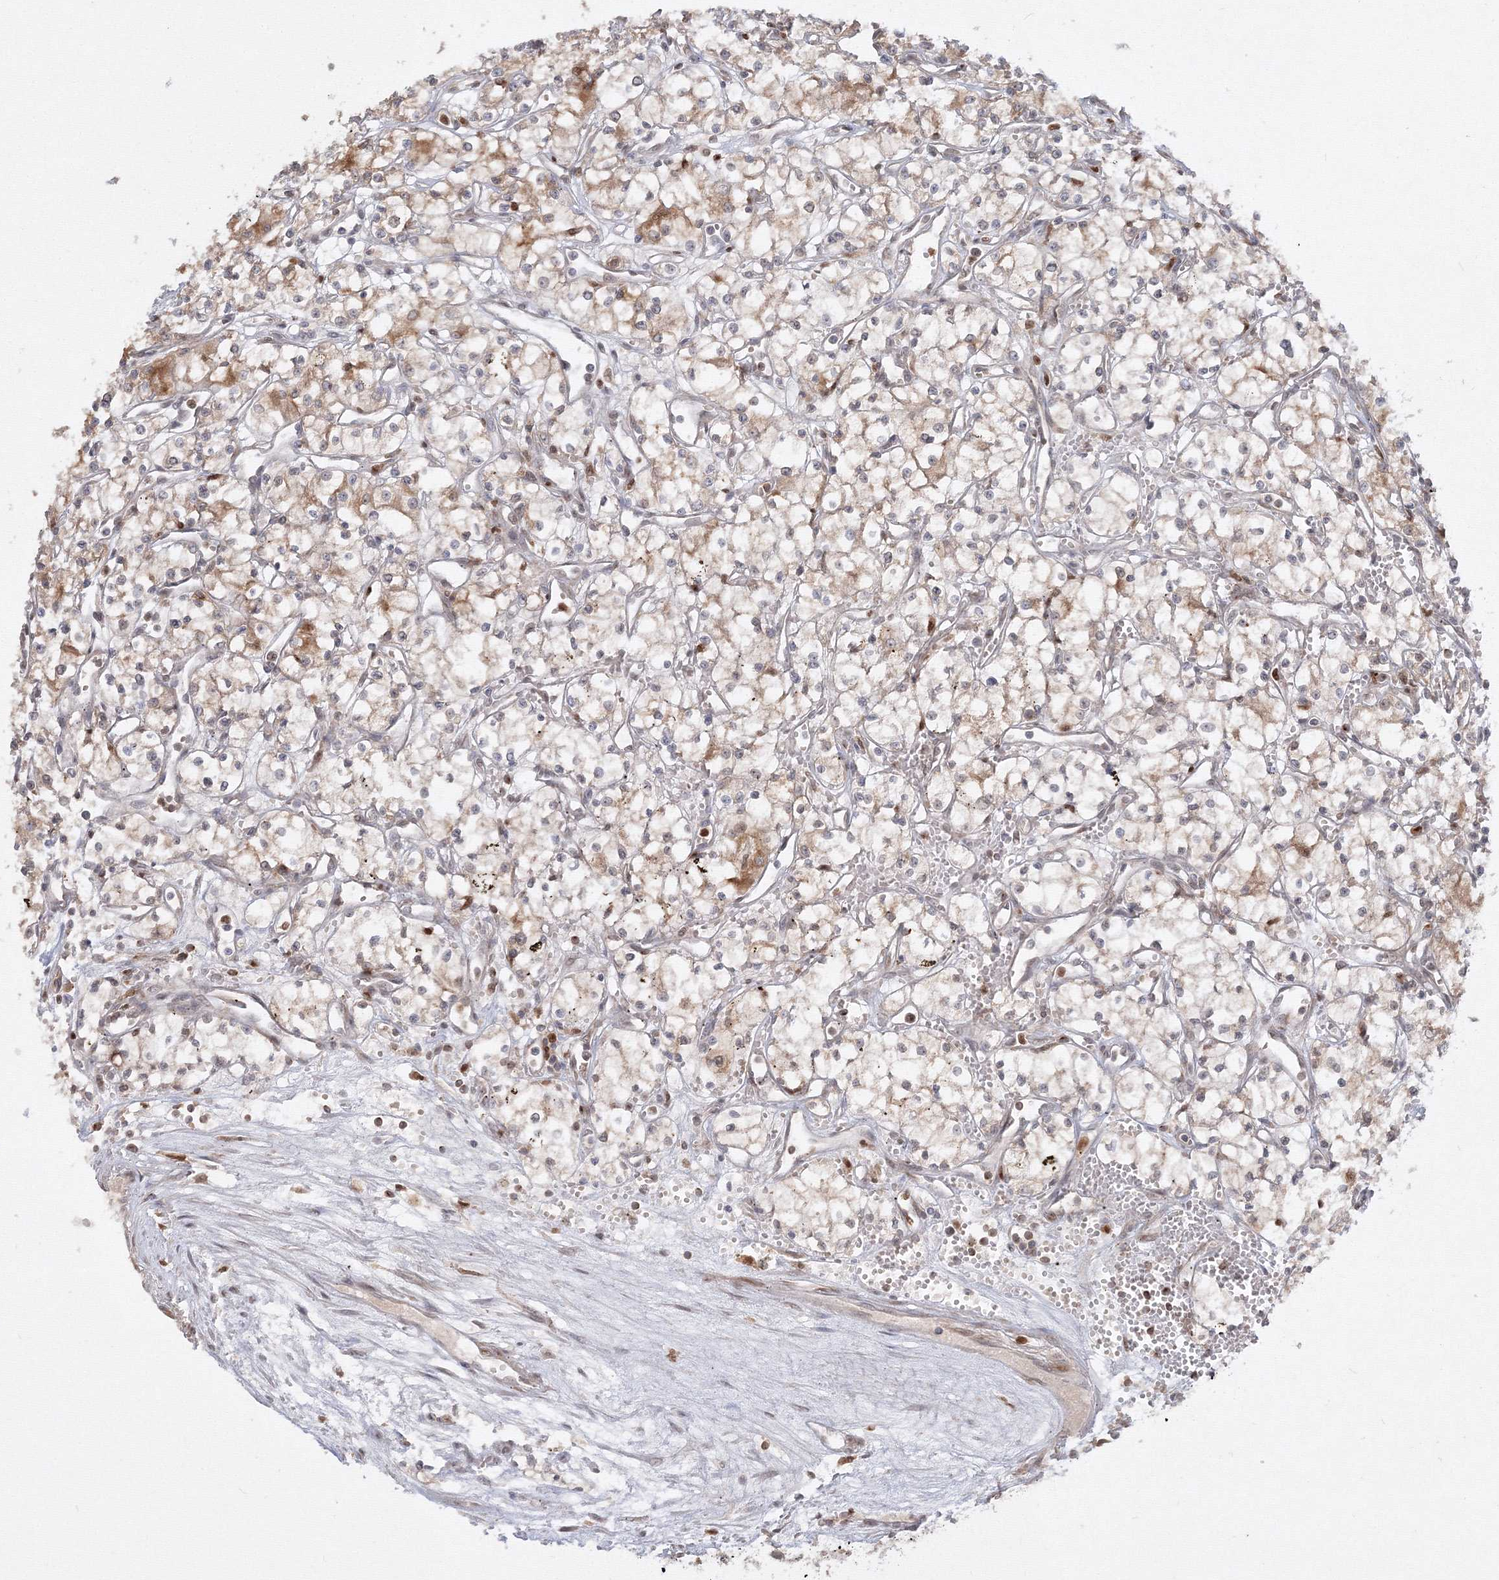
{"staining": {"intensity": "moderate", "quantity": "<25%", "location": "cytoplasmic/membranous"}, "tissue": "renal cancer", "cell_type": "Tumor cells", "image_type": "cancer", "snomed": [{"axis": "morphology", "description": "Adenocarcinoma, NOS"}, {"axis": "topography", "description": "Kidney"}], "caption": "Immunohistochemistry (IHC) photomicrograph of neoplastic tissue: human renal adenocarcinoma stained using IHC exhibits low levels of moderate protein expression localized specifically in the cytoplasmic/membranous of tumor cells, appearing as a cytoplasmic/membranous brown color.", "gene": "TMEM50B", "patient": {"sex": "male", "age": 59}}